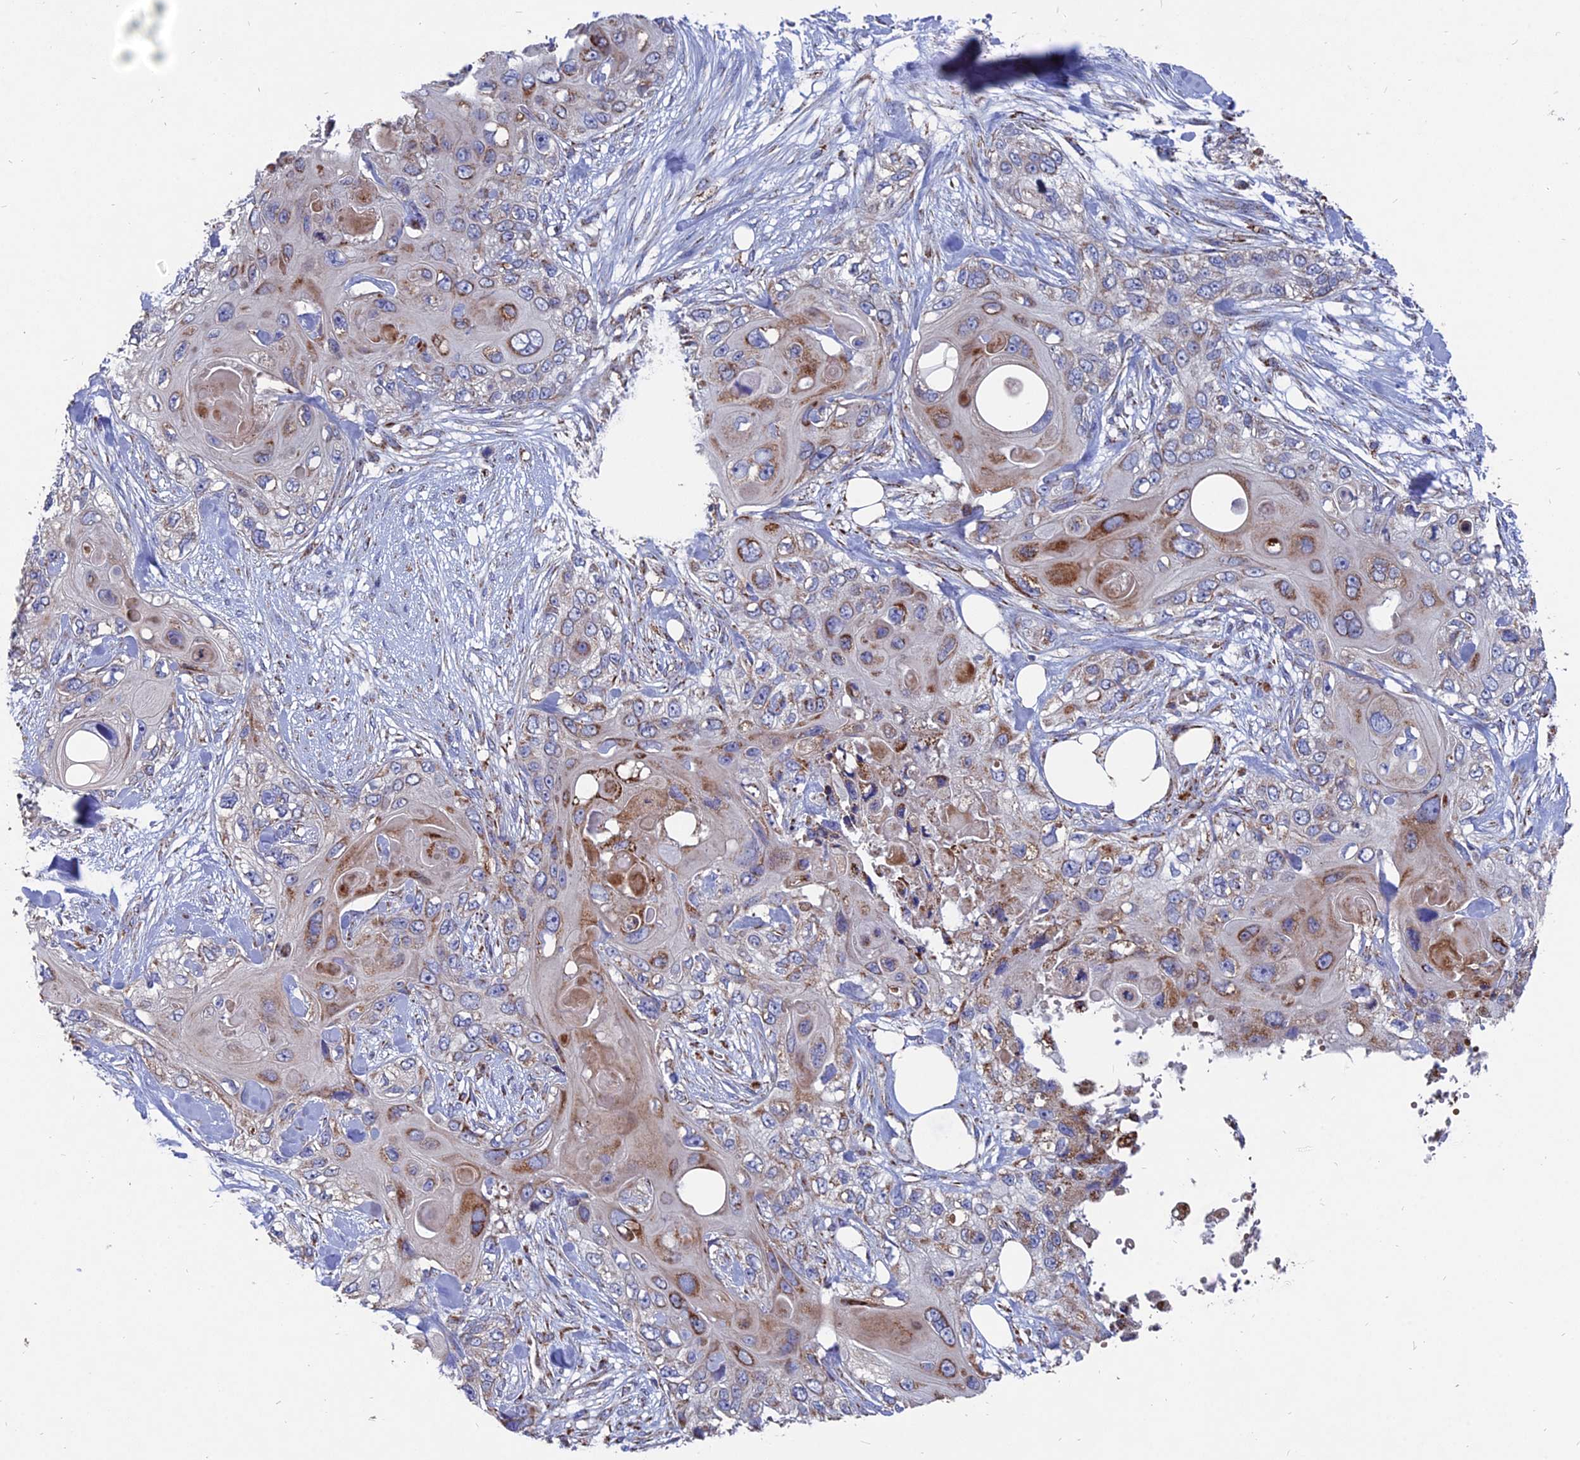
{"staining": {"intensity": "moderate", "quantity": "<25%", "location": "cytoplasmic/membranous"}, "tissue": "skin cancer", "cell_type": "Tumor cells", "image_type": "cancer", "snomed": [{"axis": "morphology", "description": "Normal tissue, NOS"}, {"axis": "morphology", "description": "Squamous cell carcinoma, NOS"}, {"axis": "topography", "description": "Skin"}], "caption": "Human skin squamous cell carcinoma stained with a protein marker displays moderate staining in tumor cells.", "gene": "TGFA", "patient": {"sex": "male", "age": 72}}